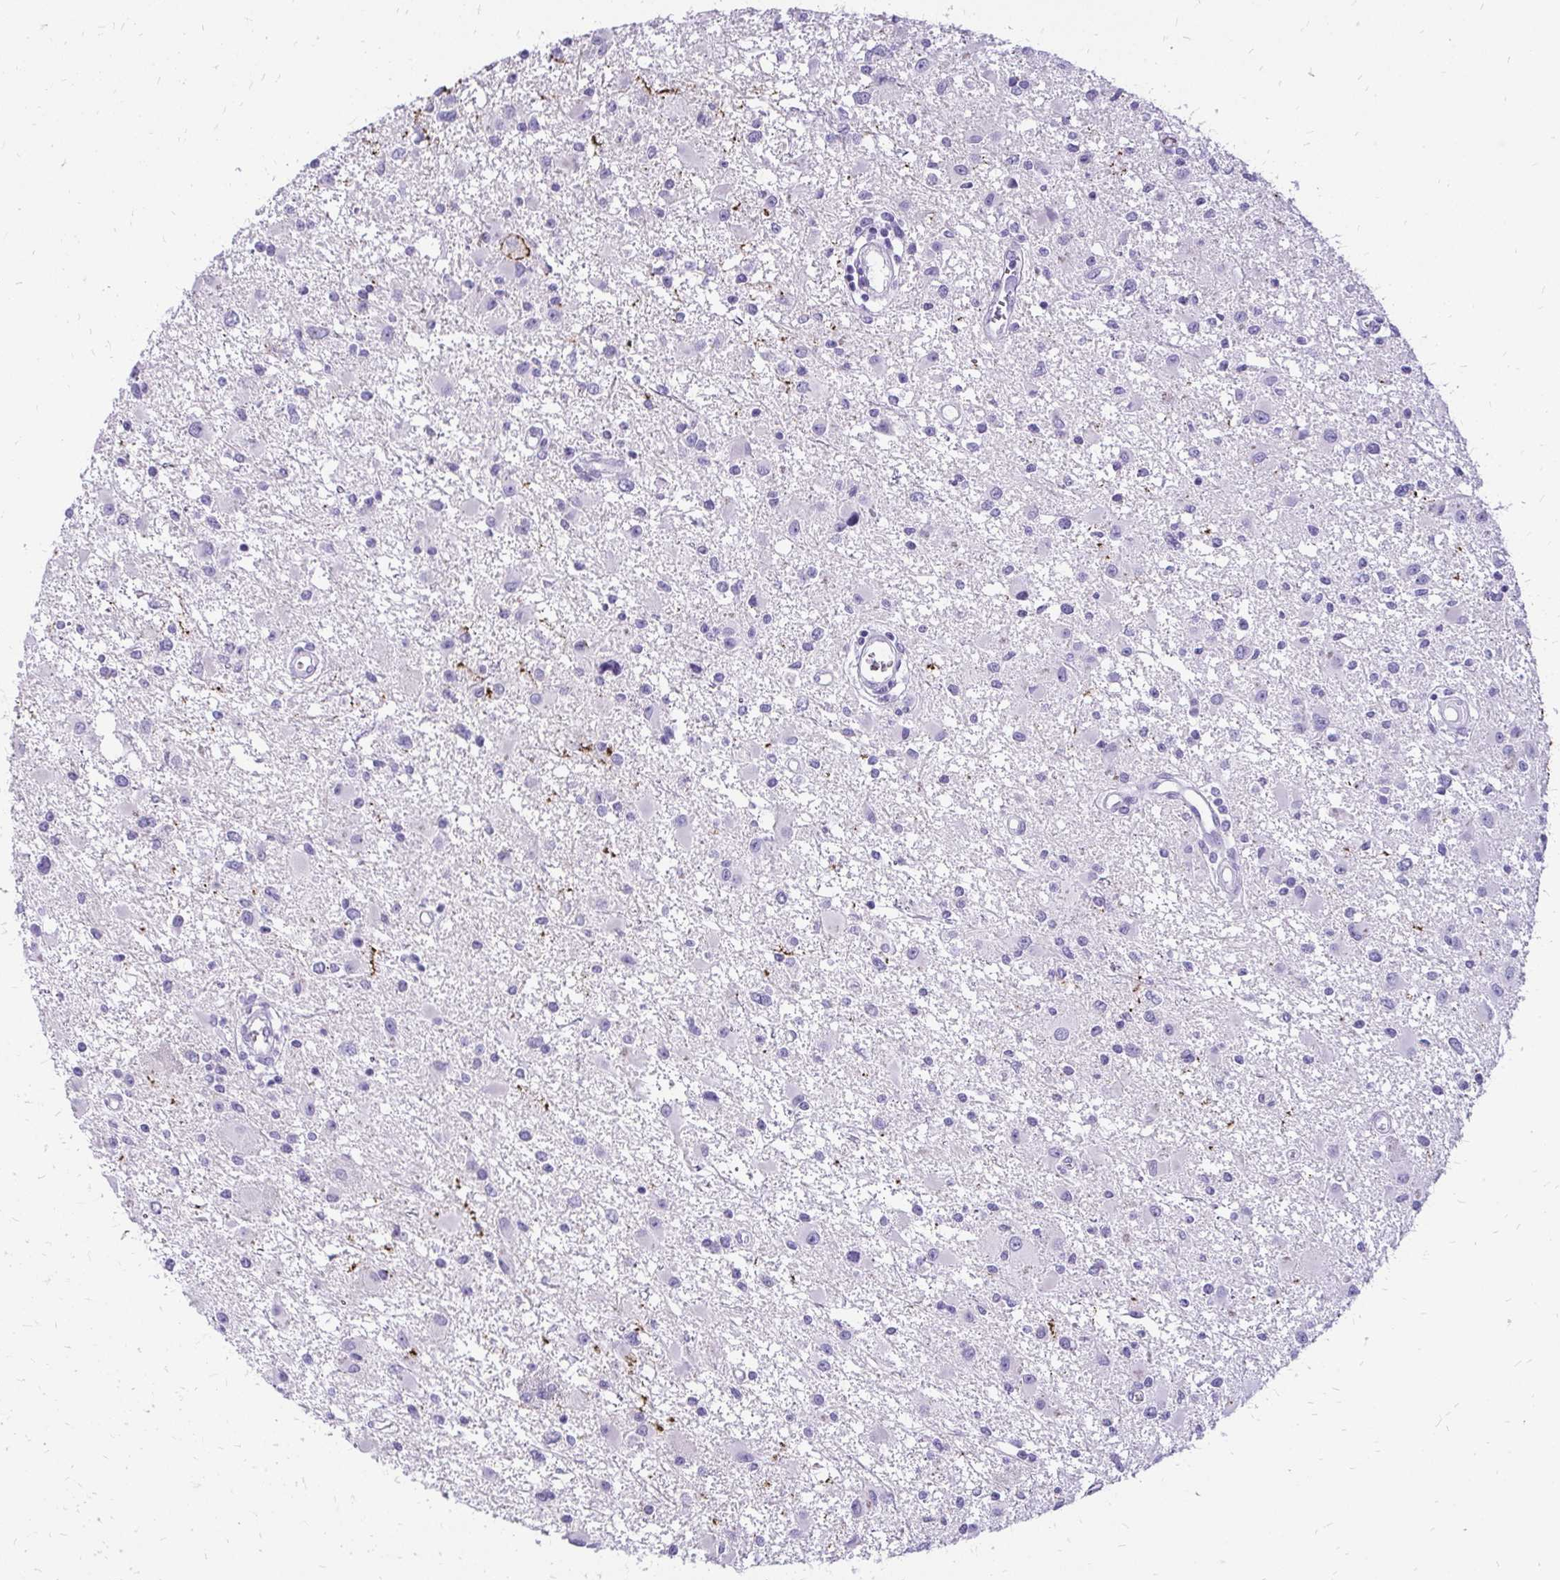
{"staining": {"intensity": "negative", "quantity": "none", "location": "none"}, "tissue": "glioma", "cell_type": "Tumor cells", "image_type": "cancer", "snomed": [{"axis": "morphology", "description": "Glioma, malignant, High grade"}, {"axis": "topography", "description": "Brain"}], "caption": "IHC histopathology image of human glioma stained for a protein (brown), which demonstrates no expression in tumor cells.", "gene": "SLC32A1", "patient": {"sex": "male", "age": 54}}